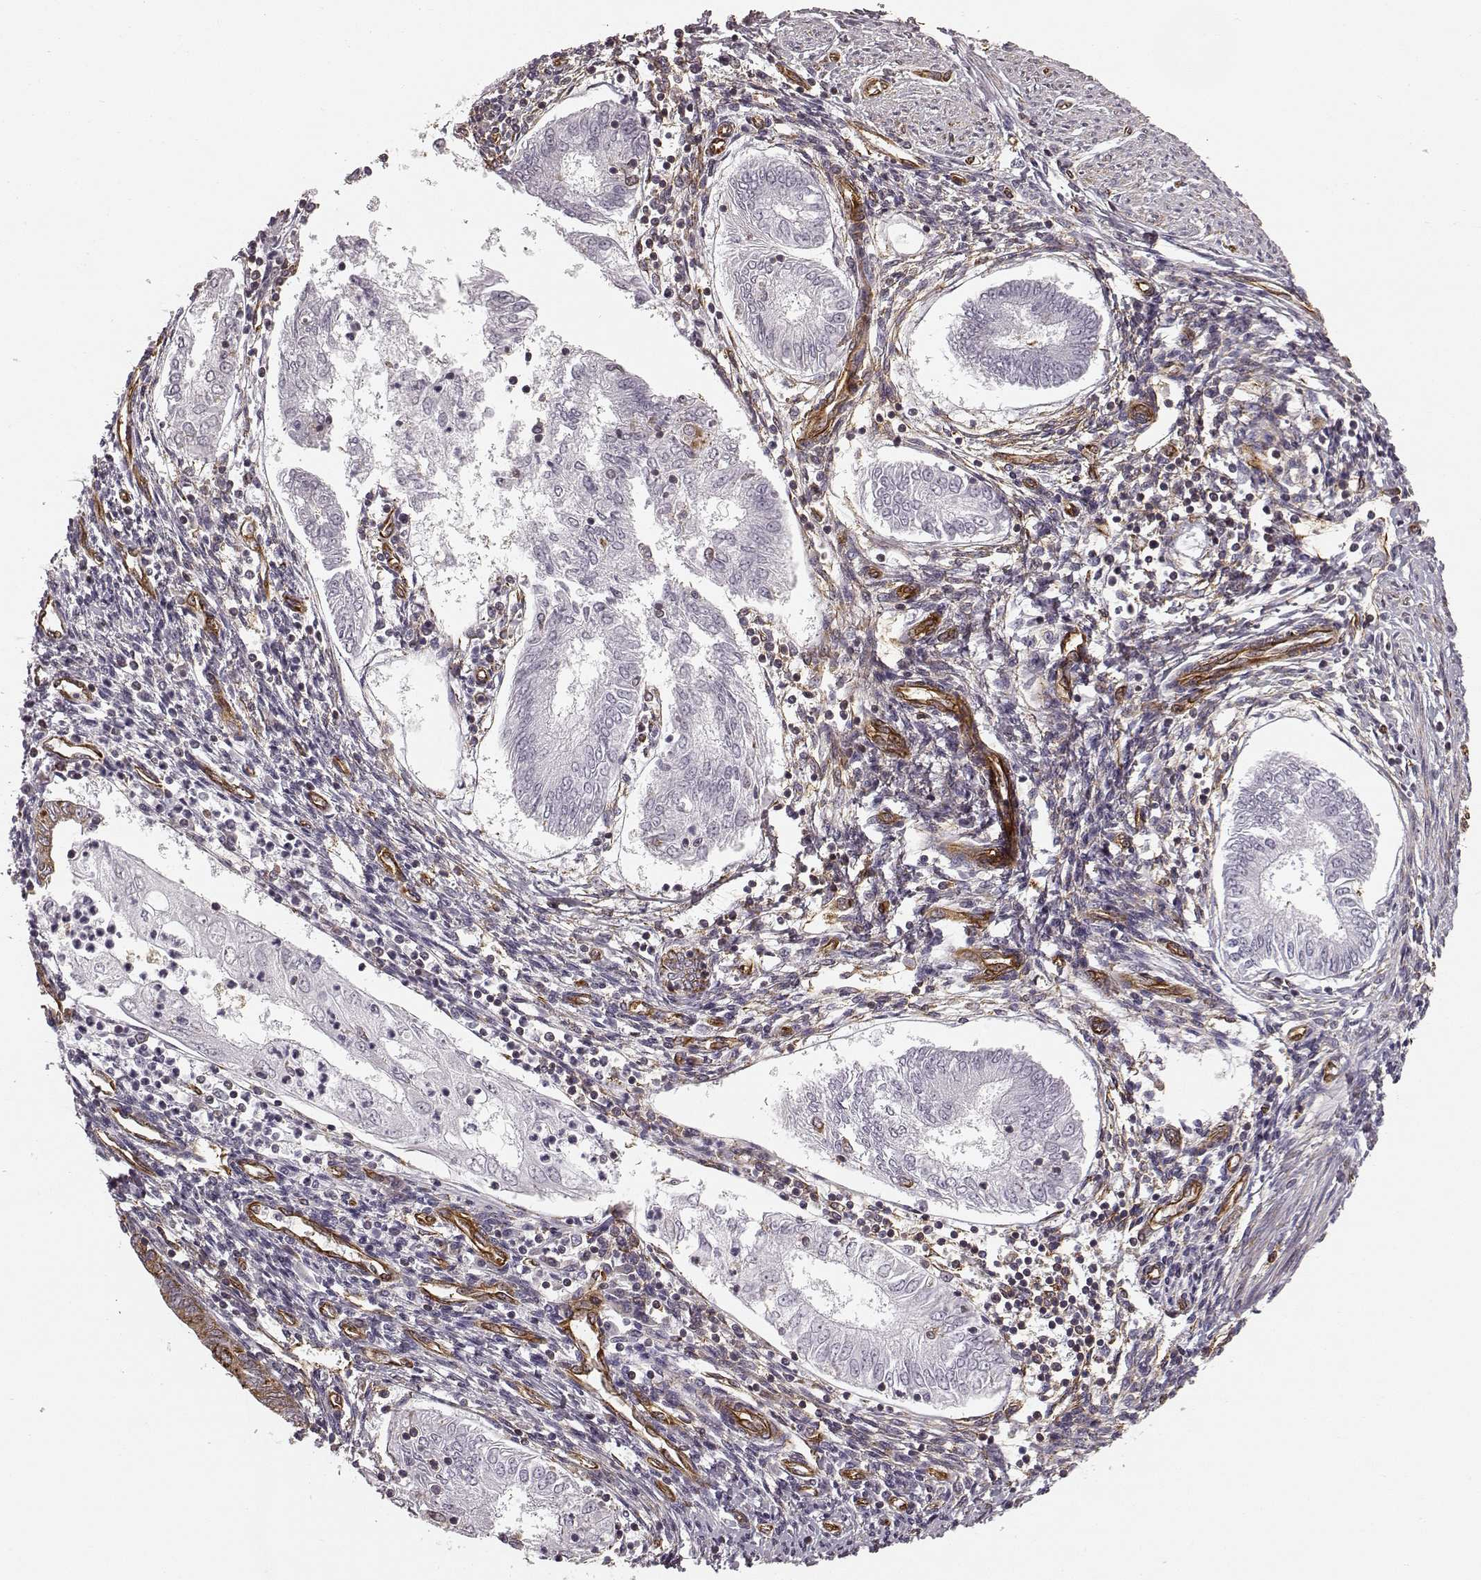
{"staining": {"intensity": "negative", "quantity": "none", "location": "none"}, "tissue": "endometrial cancer", "cell_type": "Tumor cells", "image_type": "cancer", "snomed": [{"axis": "morphology", "description": "Adenocarcinoma, NOS"}, {"axis": "topography", "description": "Endometrium"}], "caption": "A high-resolution histopathology image shows immunohistochemistry (IHC) staining of endometrial adenocarcinoma, which reveals no significant staining in tumor cells.", "gene": "TMEM14A", "patient": {"sex": "female", "age": 68}}